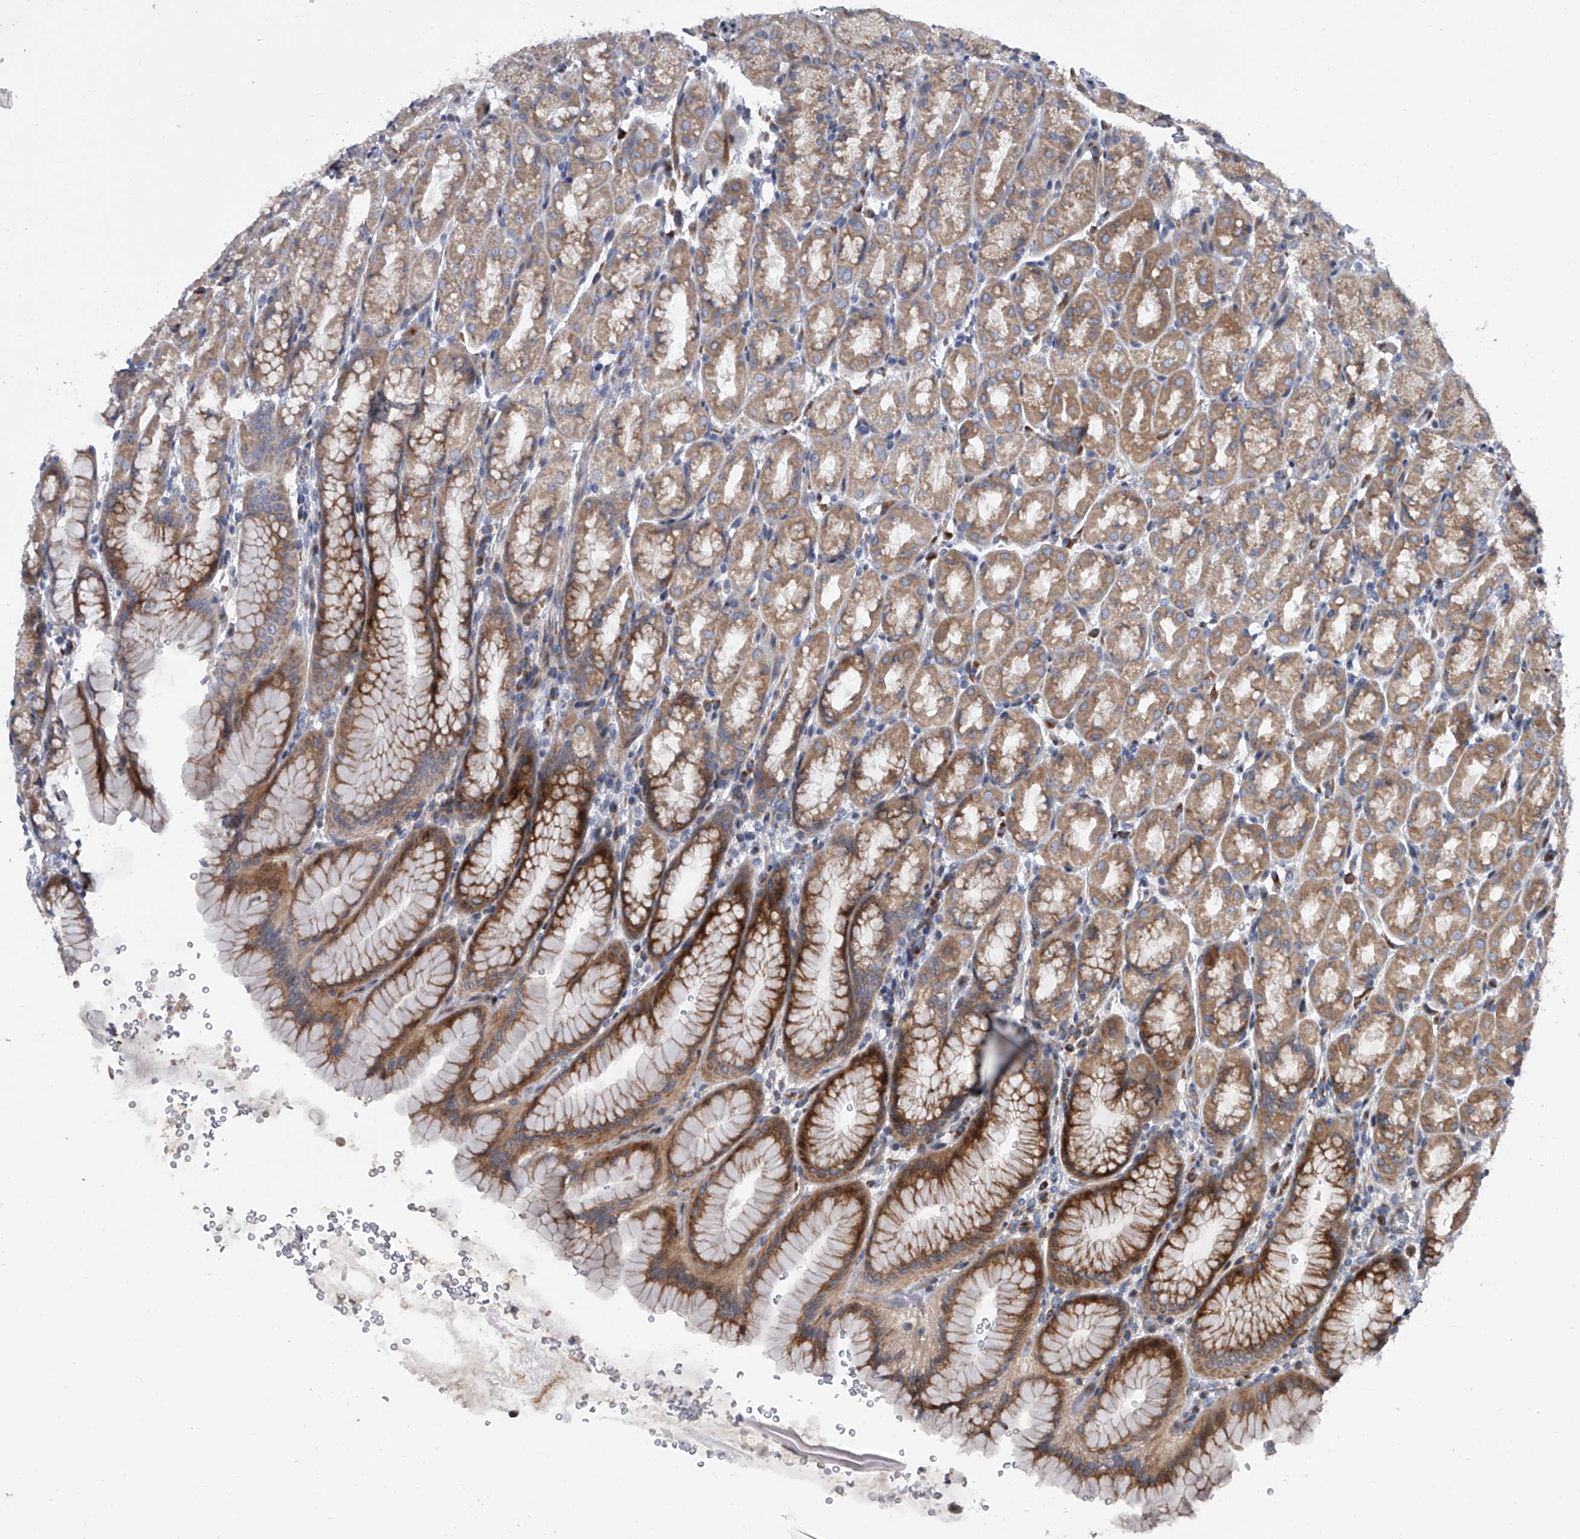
{"staining": {"intensity": "moderate", "quantity": ">75%", "location": "cytoplasmic/membranous"}, "tissue": "stomach", "cell_type": "Glandular cells", "image_type": "normal", "snomed": [{"axis": "morphology", "description": "Normal tissue, NOS"}, {"axis": "topography", "description": "Stomach"}], "caption": "The micrograph demonstrates staining of benign stomach, revealing moderate cytoplasmic/membranous protein expression (brown color) within glandular cells.", "gene": "DLGAP2", "patient": {"sex": "male", "age": 42}}